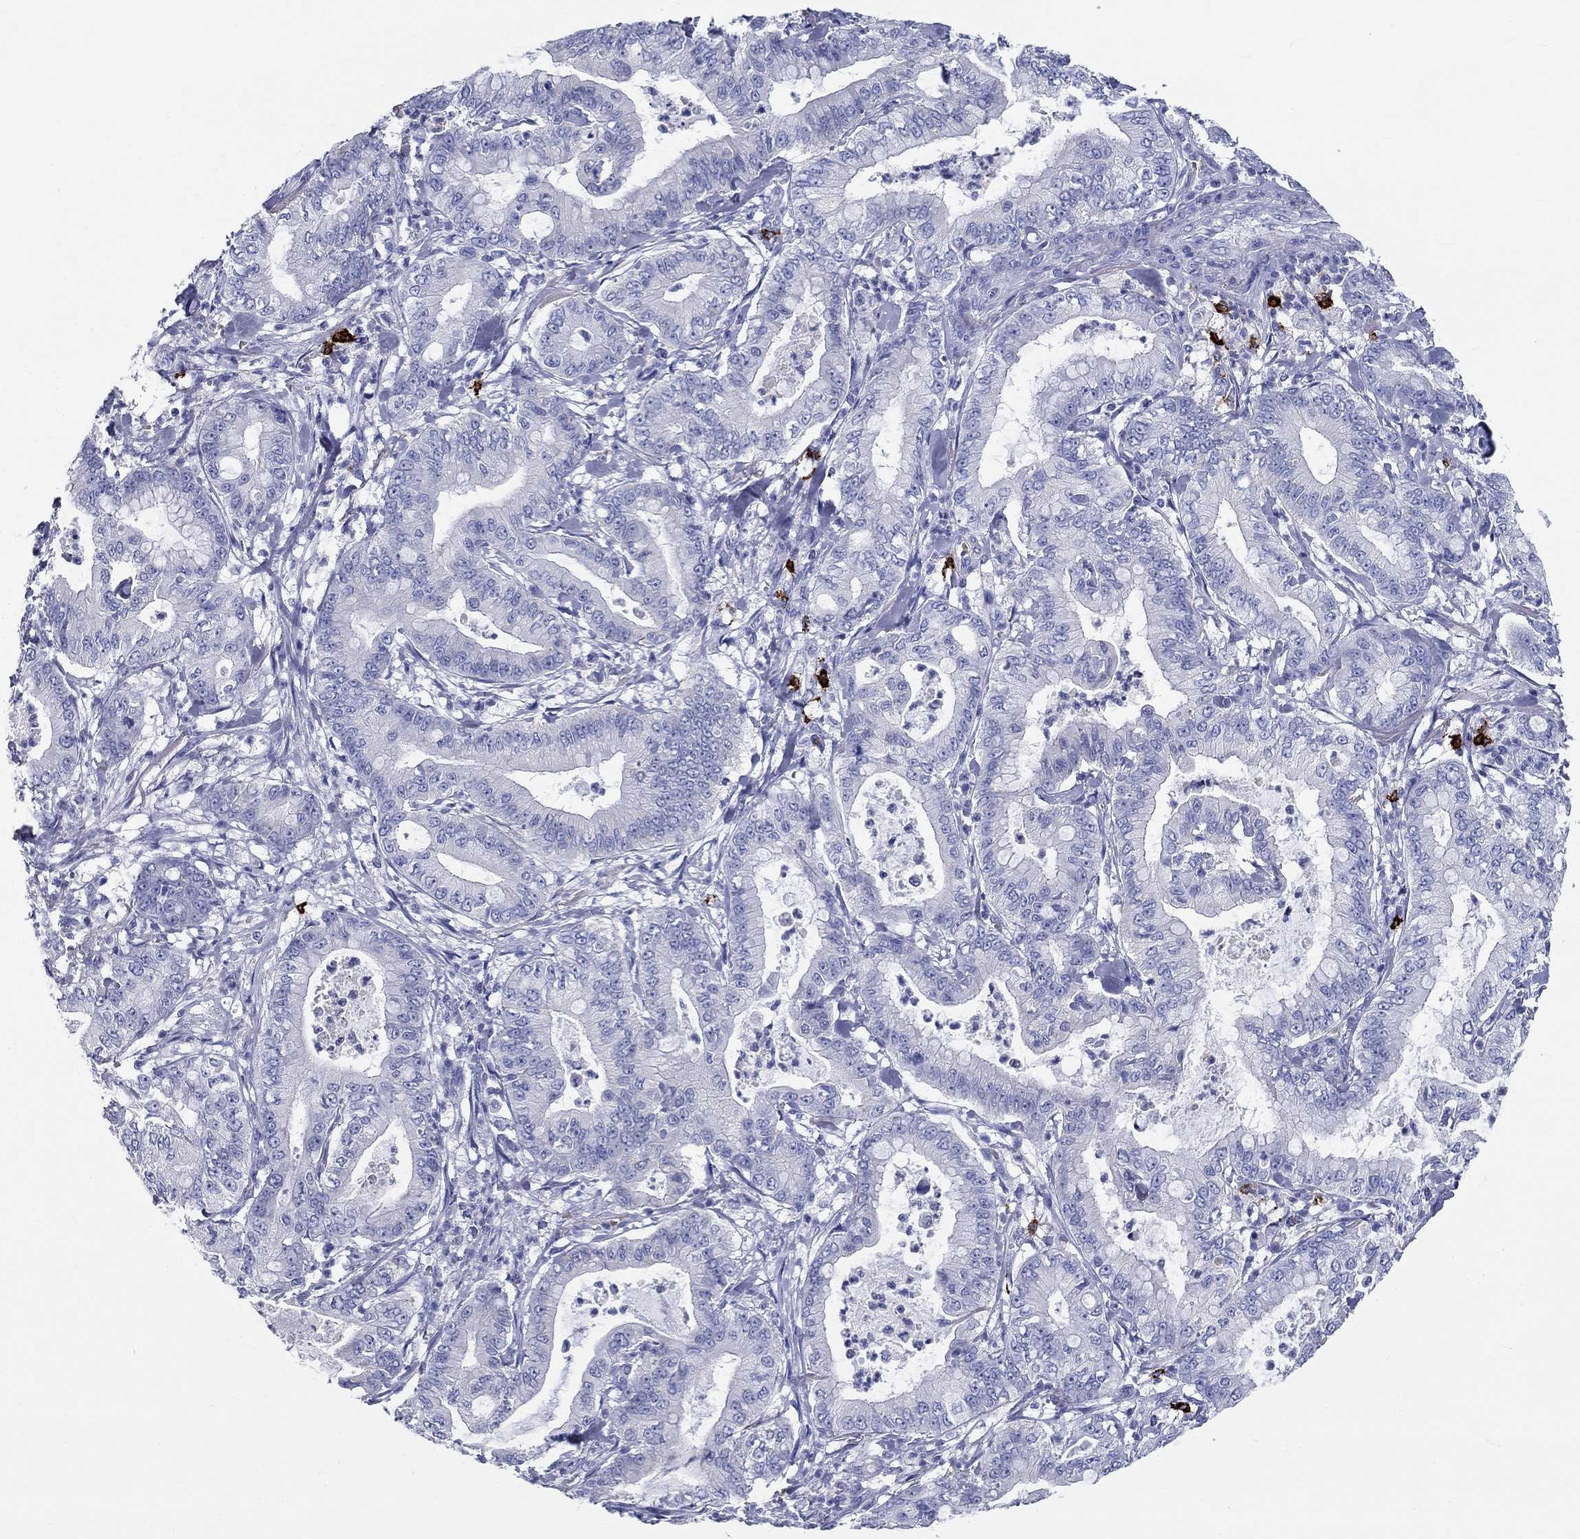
{"staining": {"intensity": "negative", "quantity": "none", "location": "none"}, "tissue": "pancreatic cancer", "cell_type": "Tumor cells", "image_type": "cancer", "snomed": [{"axis": "morphology", "description": "Adenocarcinoma, NOS"}, {"axis": "topography", "description": "Pancreas"}], "caption": "There is no significant staining in tumor cells of pancreatic adenocarcinoma.", "gene": "CD40LG", "patient": {"sex": "male", "age": 71}}